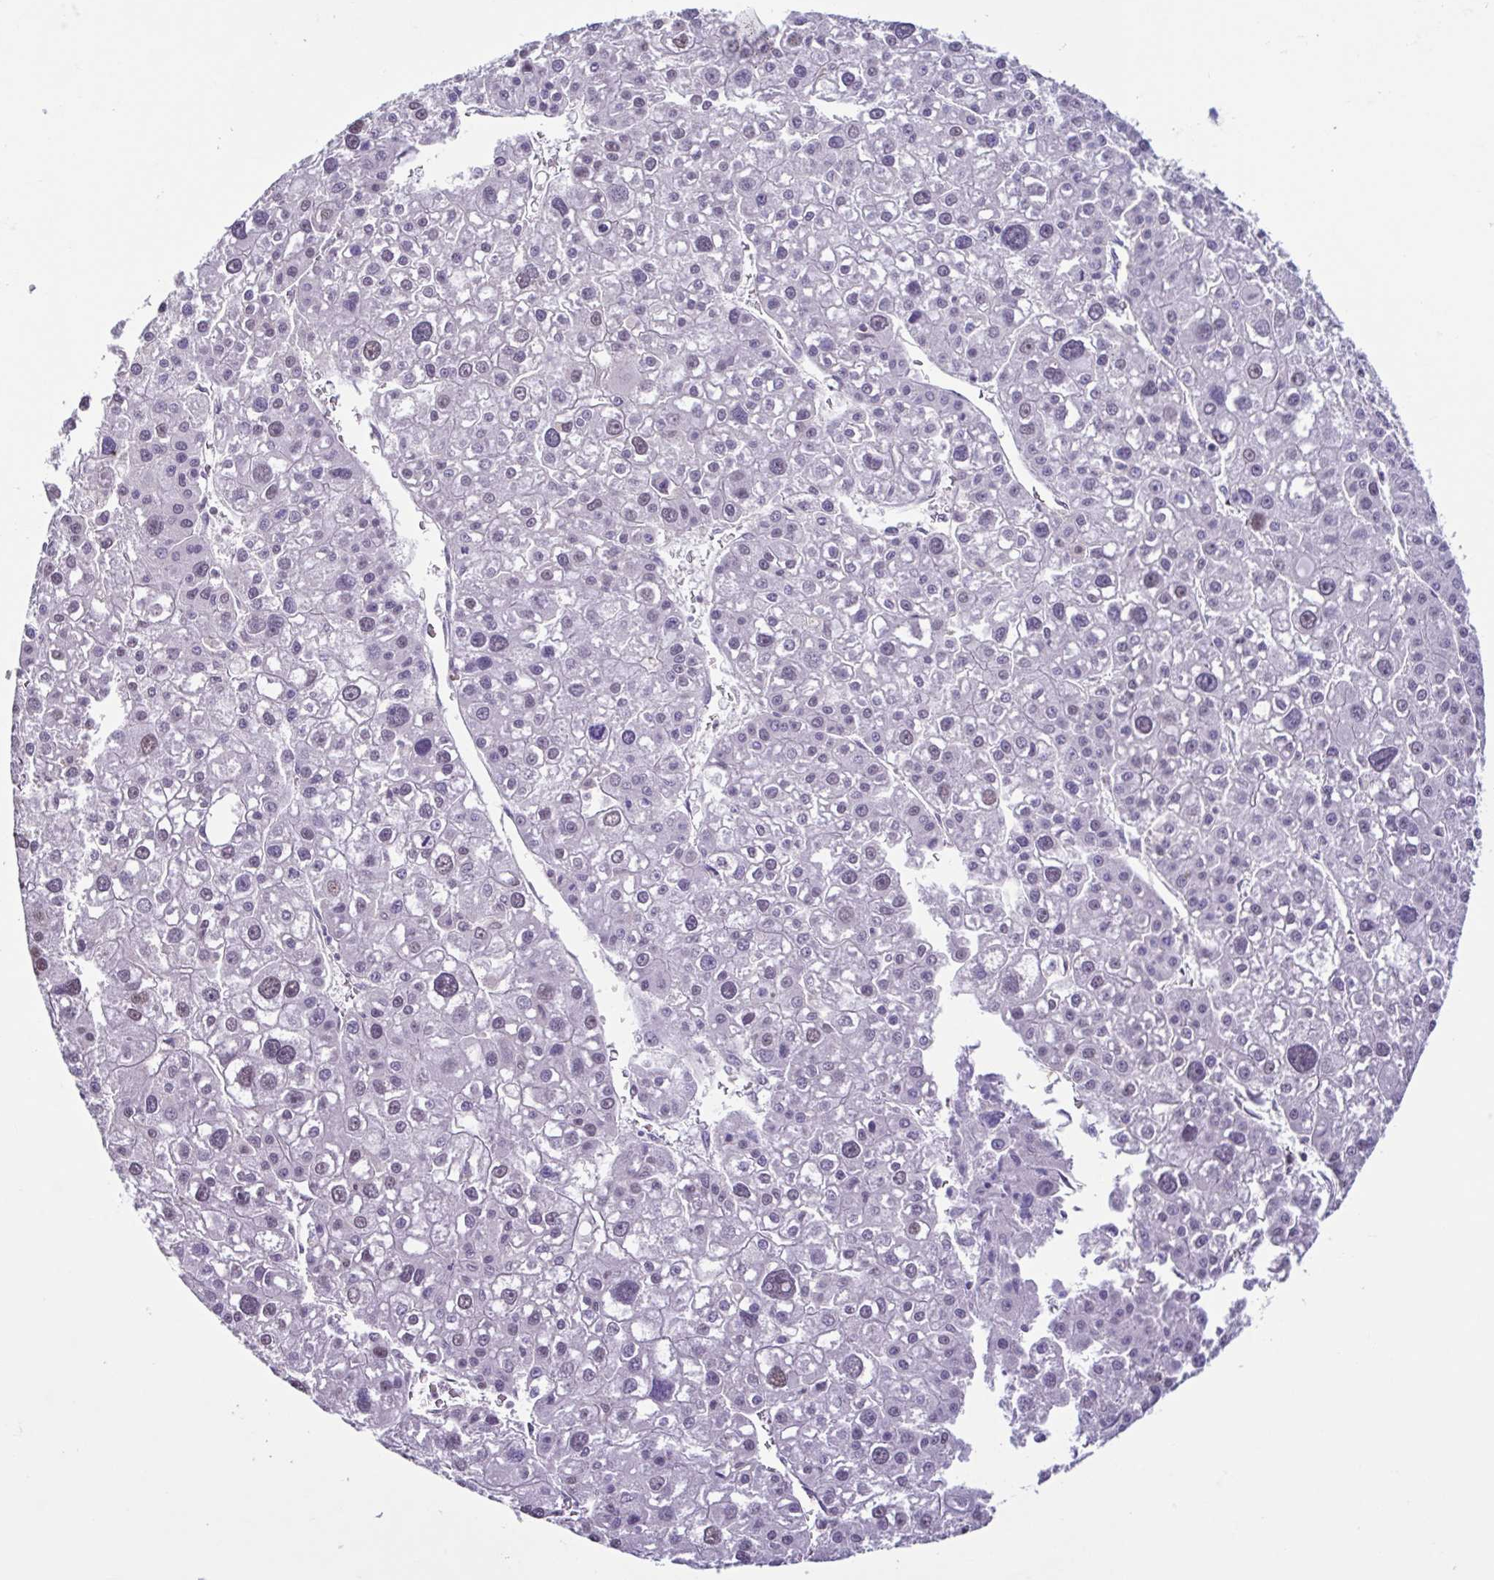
{"staining": {"intensity": "weak", "quantity": "25%-75%", "location": "nuclear"}, "tissue": "liver cancer", "cell_type": "Tumor cells", "image_type": "cancer", "snomed": [{"axis": "morphology", "description": "Carcinoma, Hepatocellular, NOS"}, {"axis": "topography", "description": "Liver"}], "caption": "Immunohistochemical staining of liver cancer shows low levels of weak nuclear positivity in approximately 25%-75% of tumor cells.", "gene": "ACTRT3", "patient": {"sex": "male", "age": 73}}